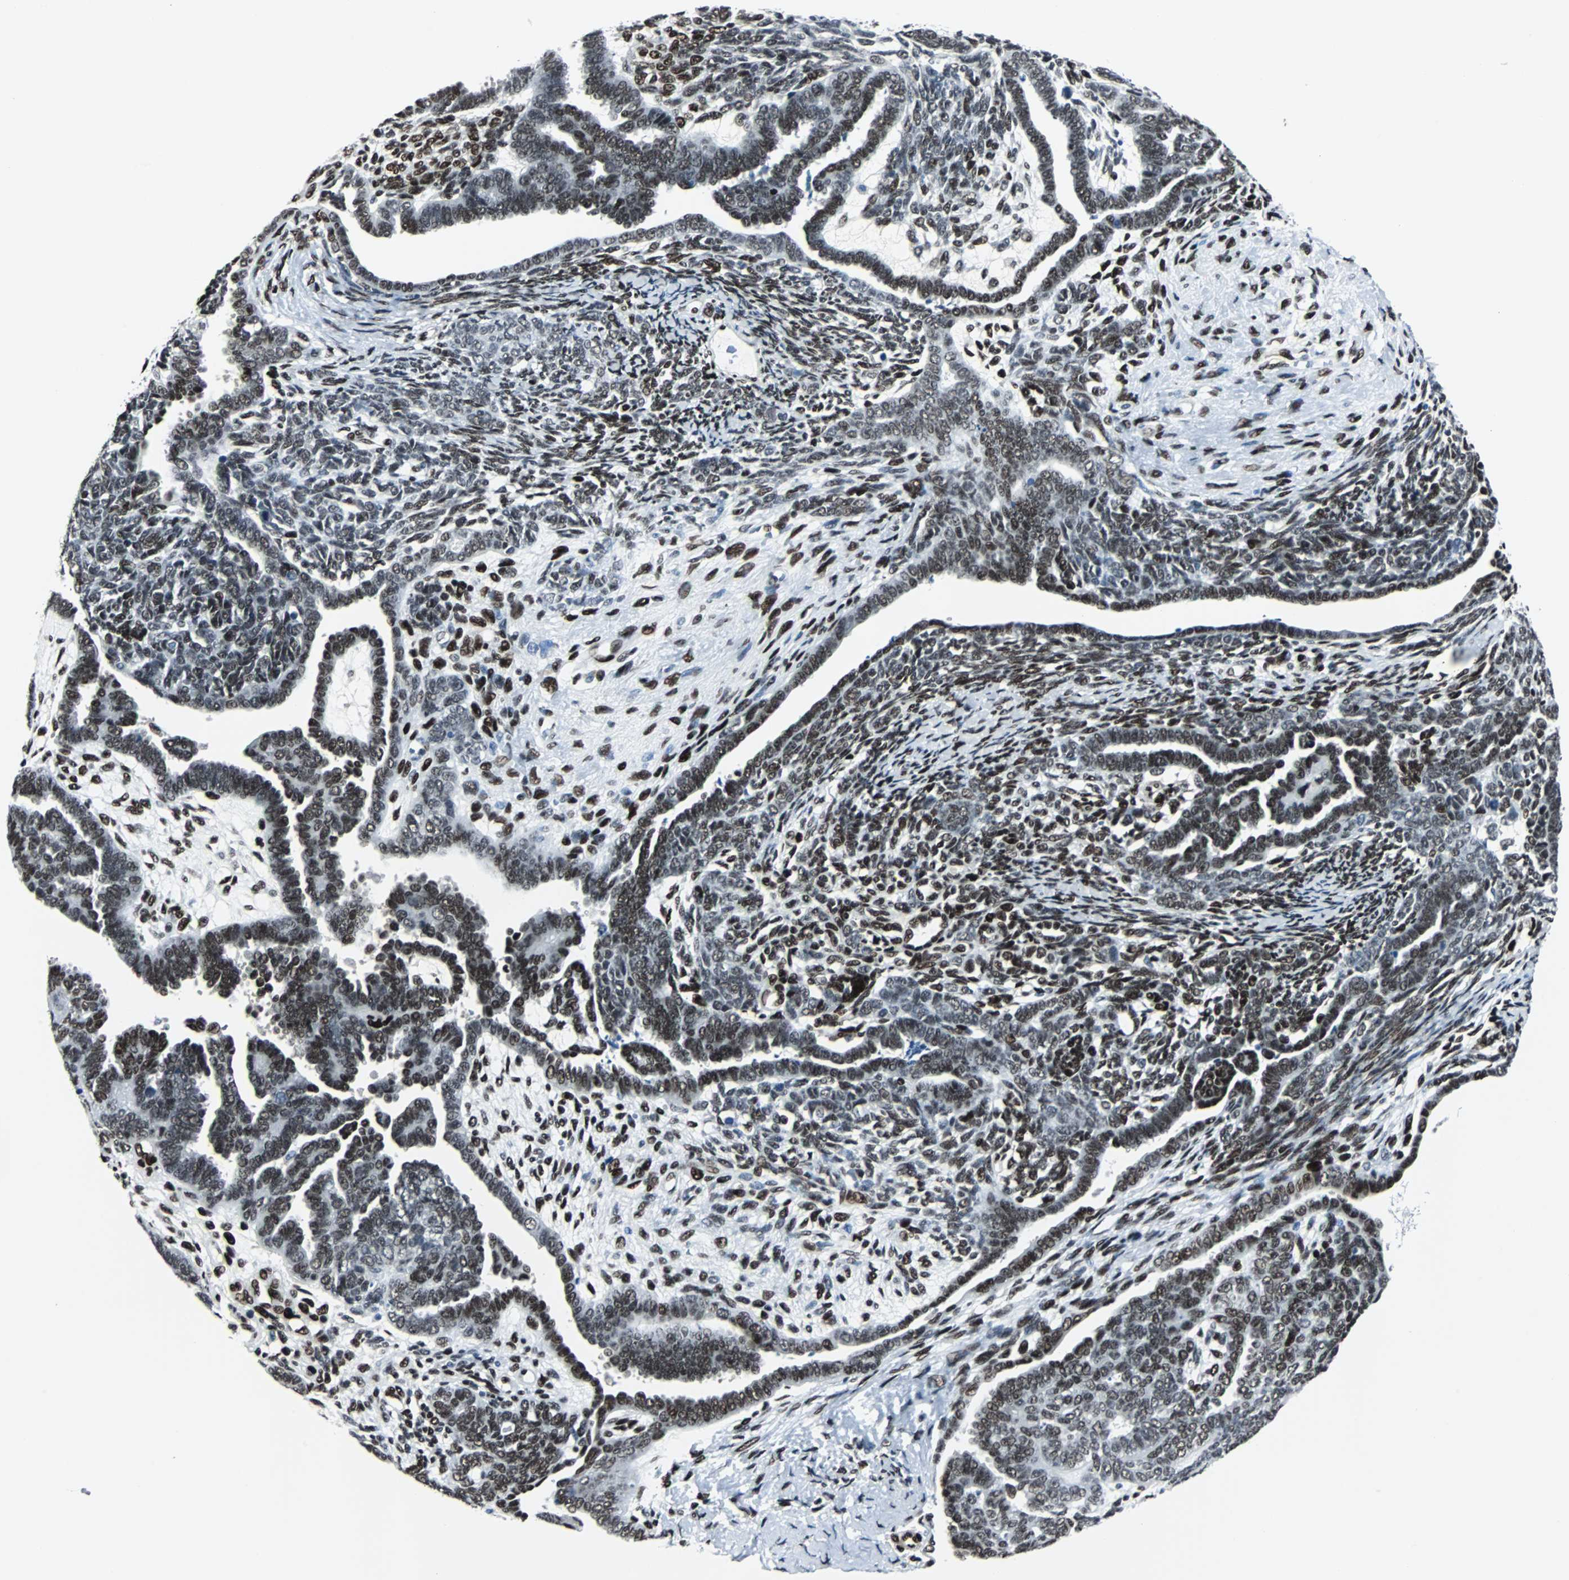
{"staining": {"intensity": "moderate", "quantity": ">75%", "location": "nuclear"}, "tissue": "endometrial cancer", "cell_type": "Tumor cells", "image_type": "cancer", "snomed": [{"axis": "morphology", "description": "Neoplasm, malignant, NOS"}, {"axis": "topography", "description": "Endometrium"}], "caption": "Immunohistochemistry image of neoplastic tissue: human endometrial neoplasm (malignant) stained using immunohistochemistry shows medium levels of moderate protein expression localized specifically in the nuclear of tumor cells, appearing as a nuclear brown color.", "gene": "MEF2D", "patient": {"sex": "female", "age": 74}}